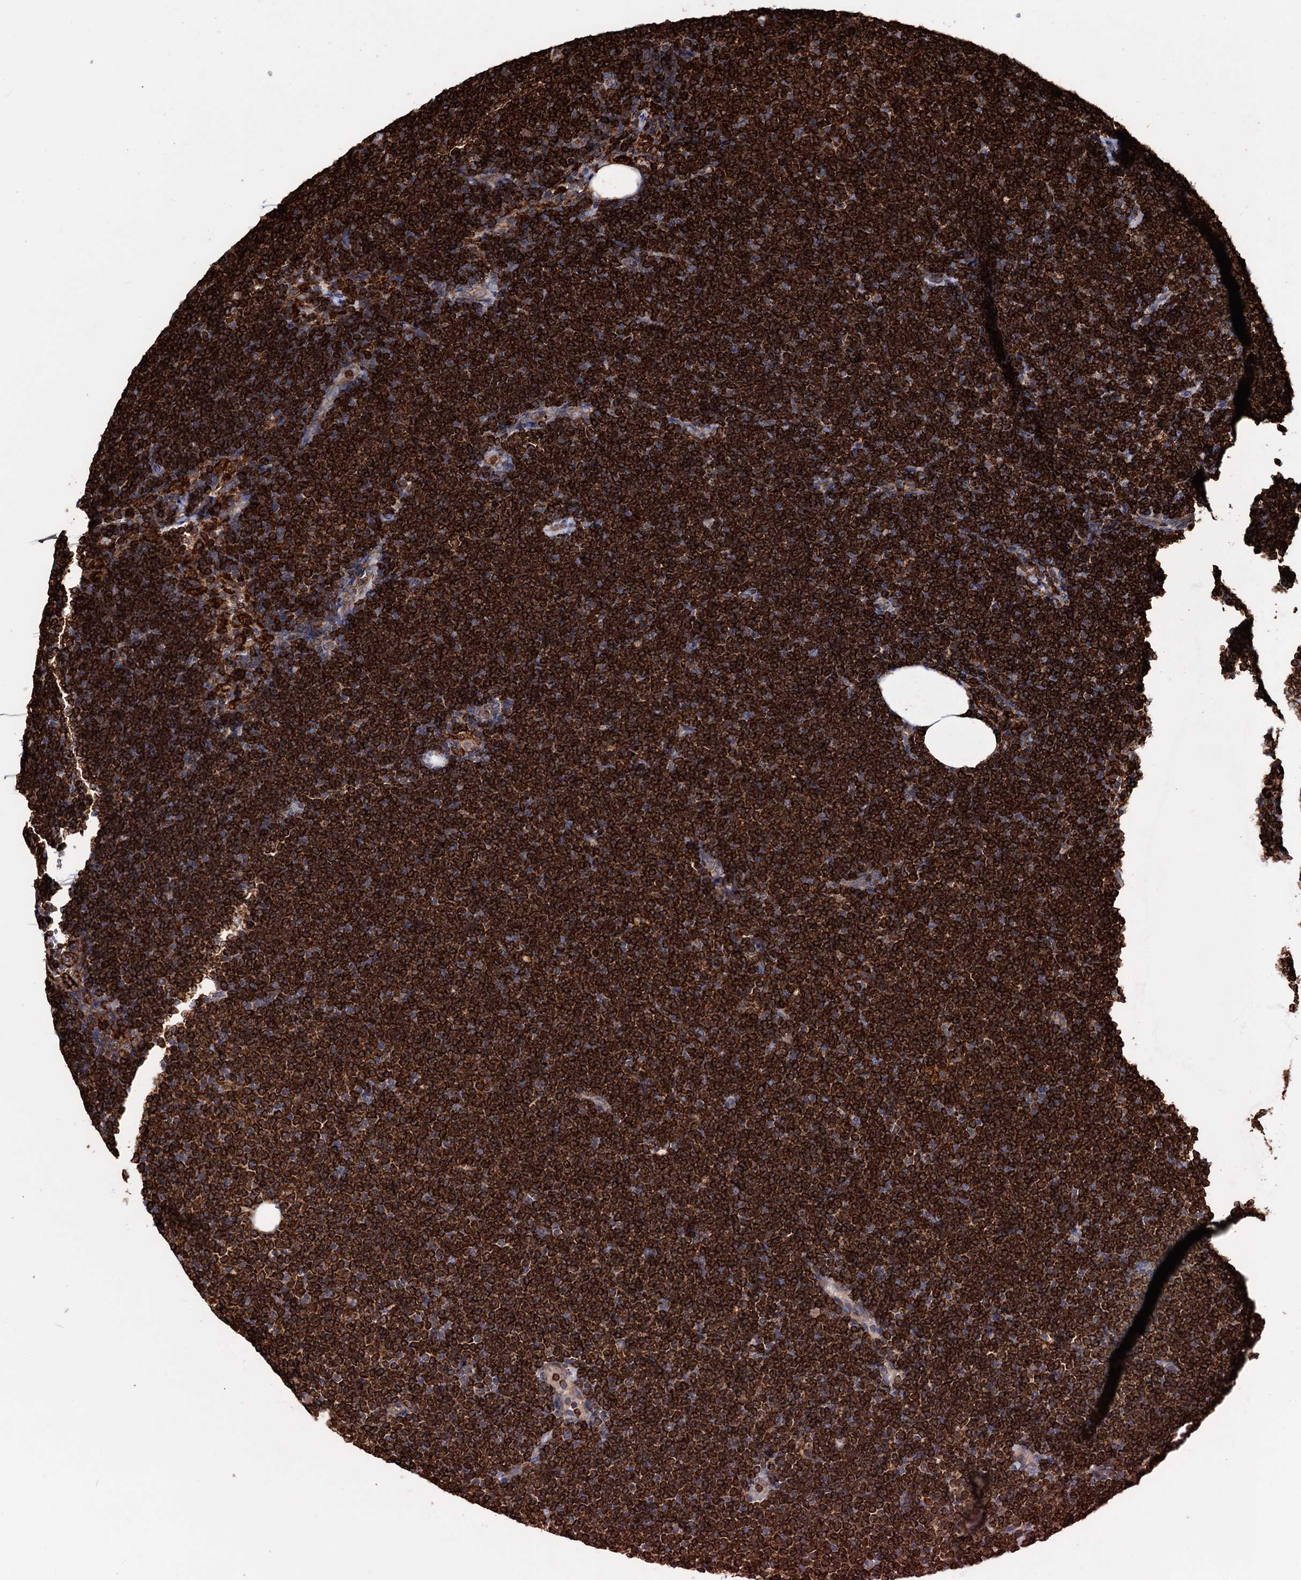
{"staining": {"intensity": "strong", "quantity": ">75%", "location": "cytoplasmic/membranous"}, "tissue": "lymphoma", "cell_type": "Tumor cells", "image_type": "cancer", "snomed": [{"axis": "morphology", "description": "Malignant lymphoma, non-Hodgkin's type, Low grade"}, {"axis": "topography", "description": "Lymph node"}], "caption": "Immunohistochemistry photomicrograph of neoplastic tissue: human low-grade malignant lymphoma, non-Hodgkin's type stained using immunohistochemistry reveals high levels of strong protein expression localized specifically in the cytoplasmic/membranous of tumor cells, appearing as a cytoplasmic/membranous brown color.", "gene": "ERP29", "patient": {"sex": "female", "age": 53}}